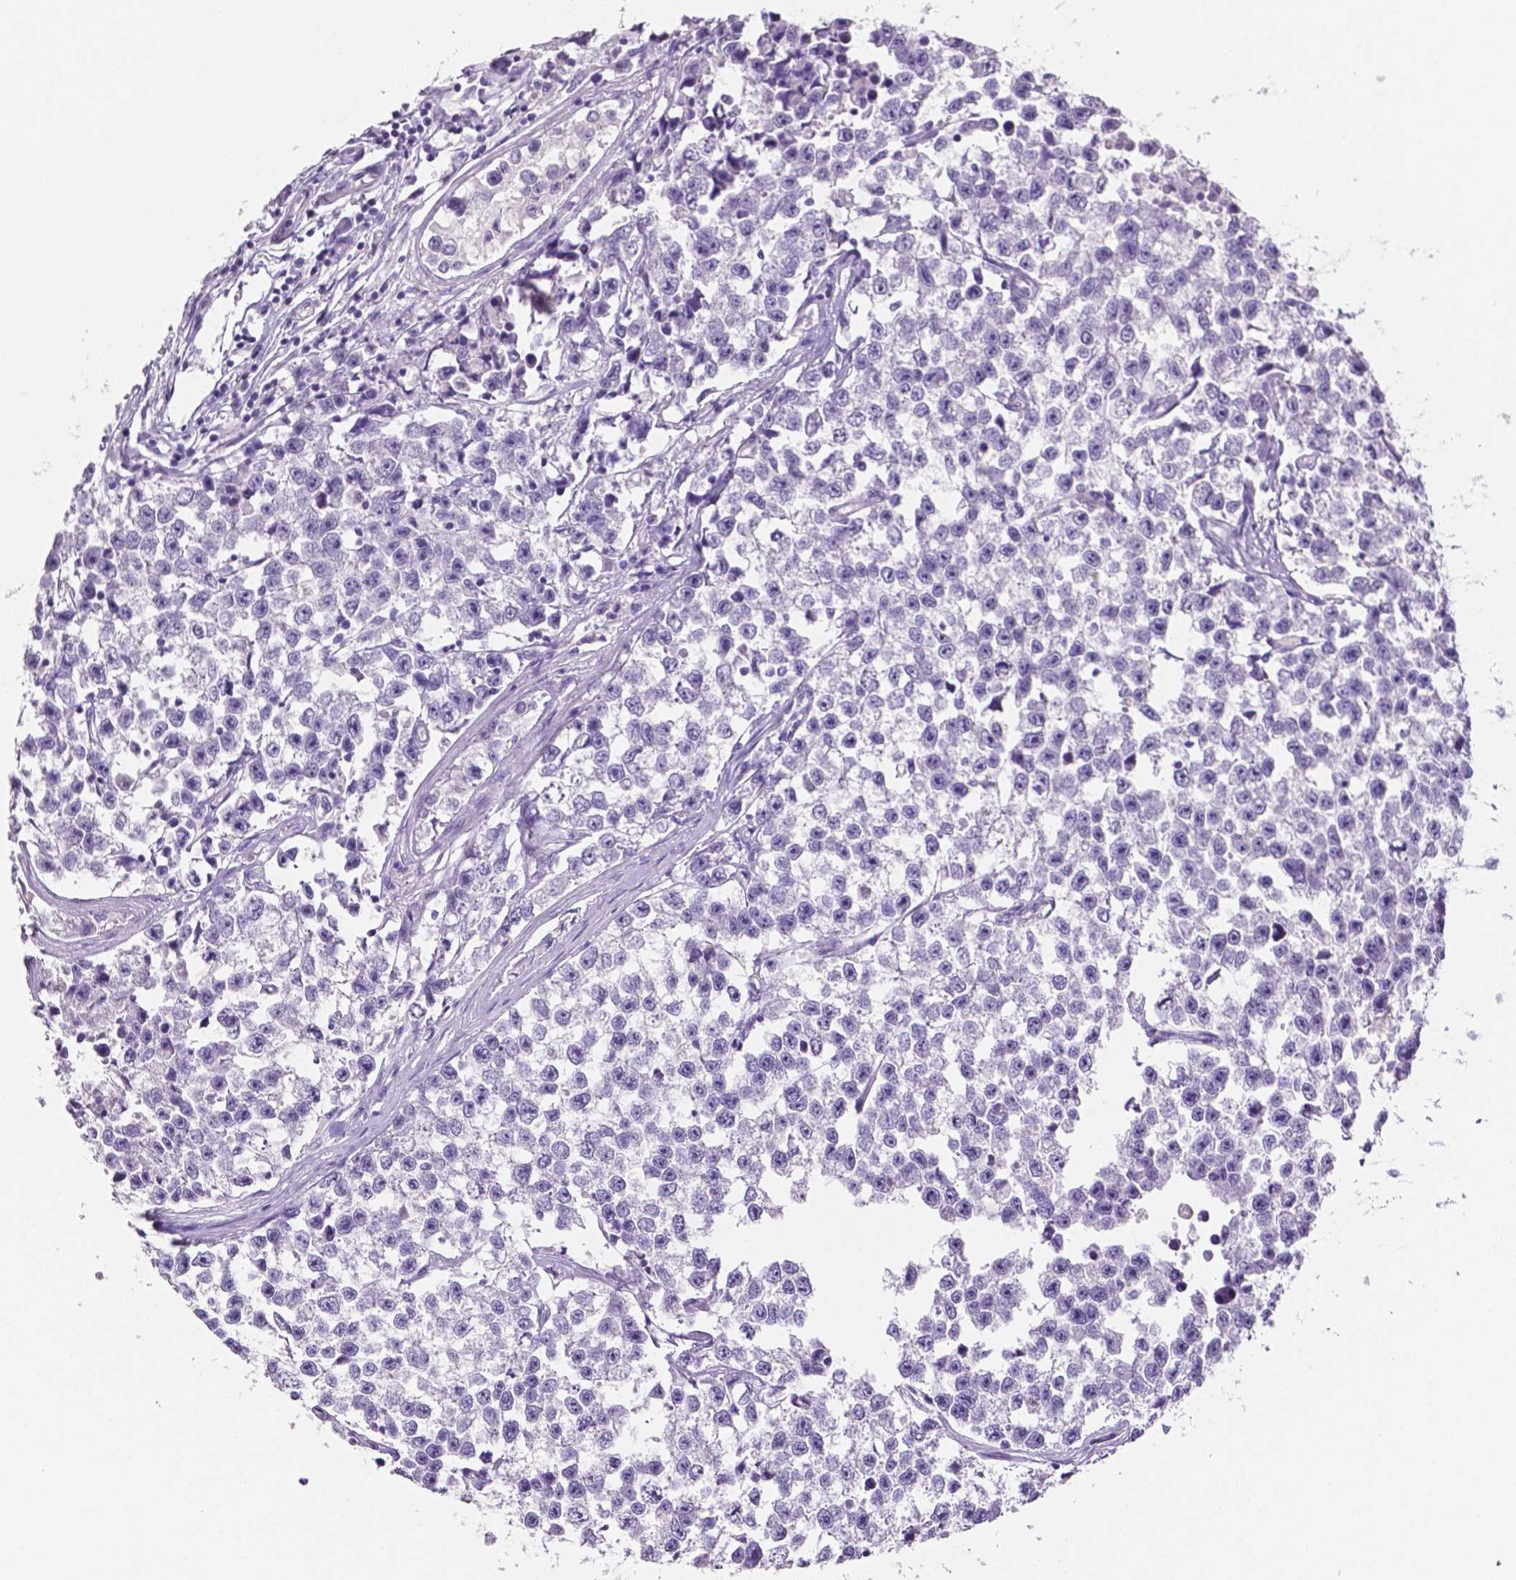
{"staining": {"intensity": "negative", "quantity": "none", "location": "none"}, "tissue": "testis cancer", "cell_type": "Tumor cells", "image_type": "cancer", "snomed": [{"axis": "morphology", "description": "Seminoma, NOS"}, {"axis": "topography", "description": "Testis"}], "caption": "Testis seminoma stained for a protein using immunohistochemistry reveals no staining tumor cells.", "gene": "SLC22A2", "patient": {"sex": "male", "age": 26}}